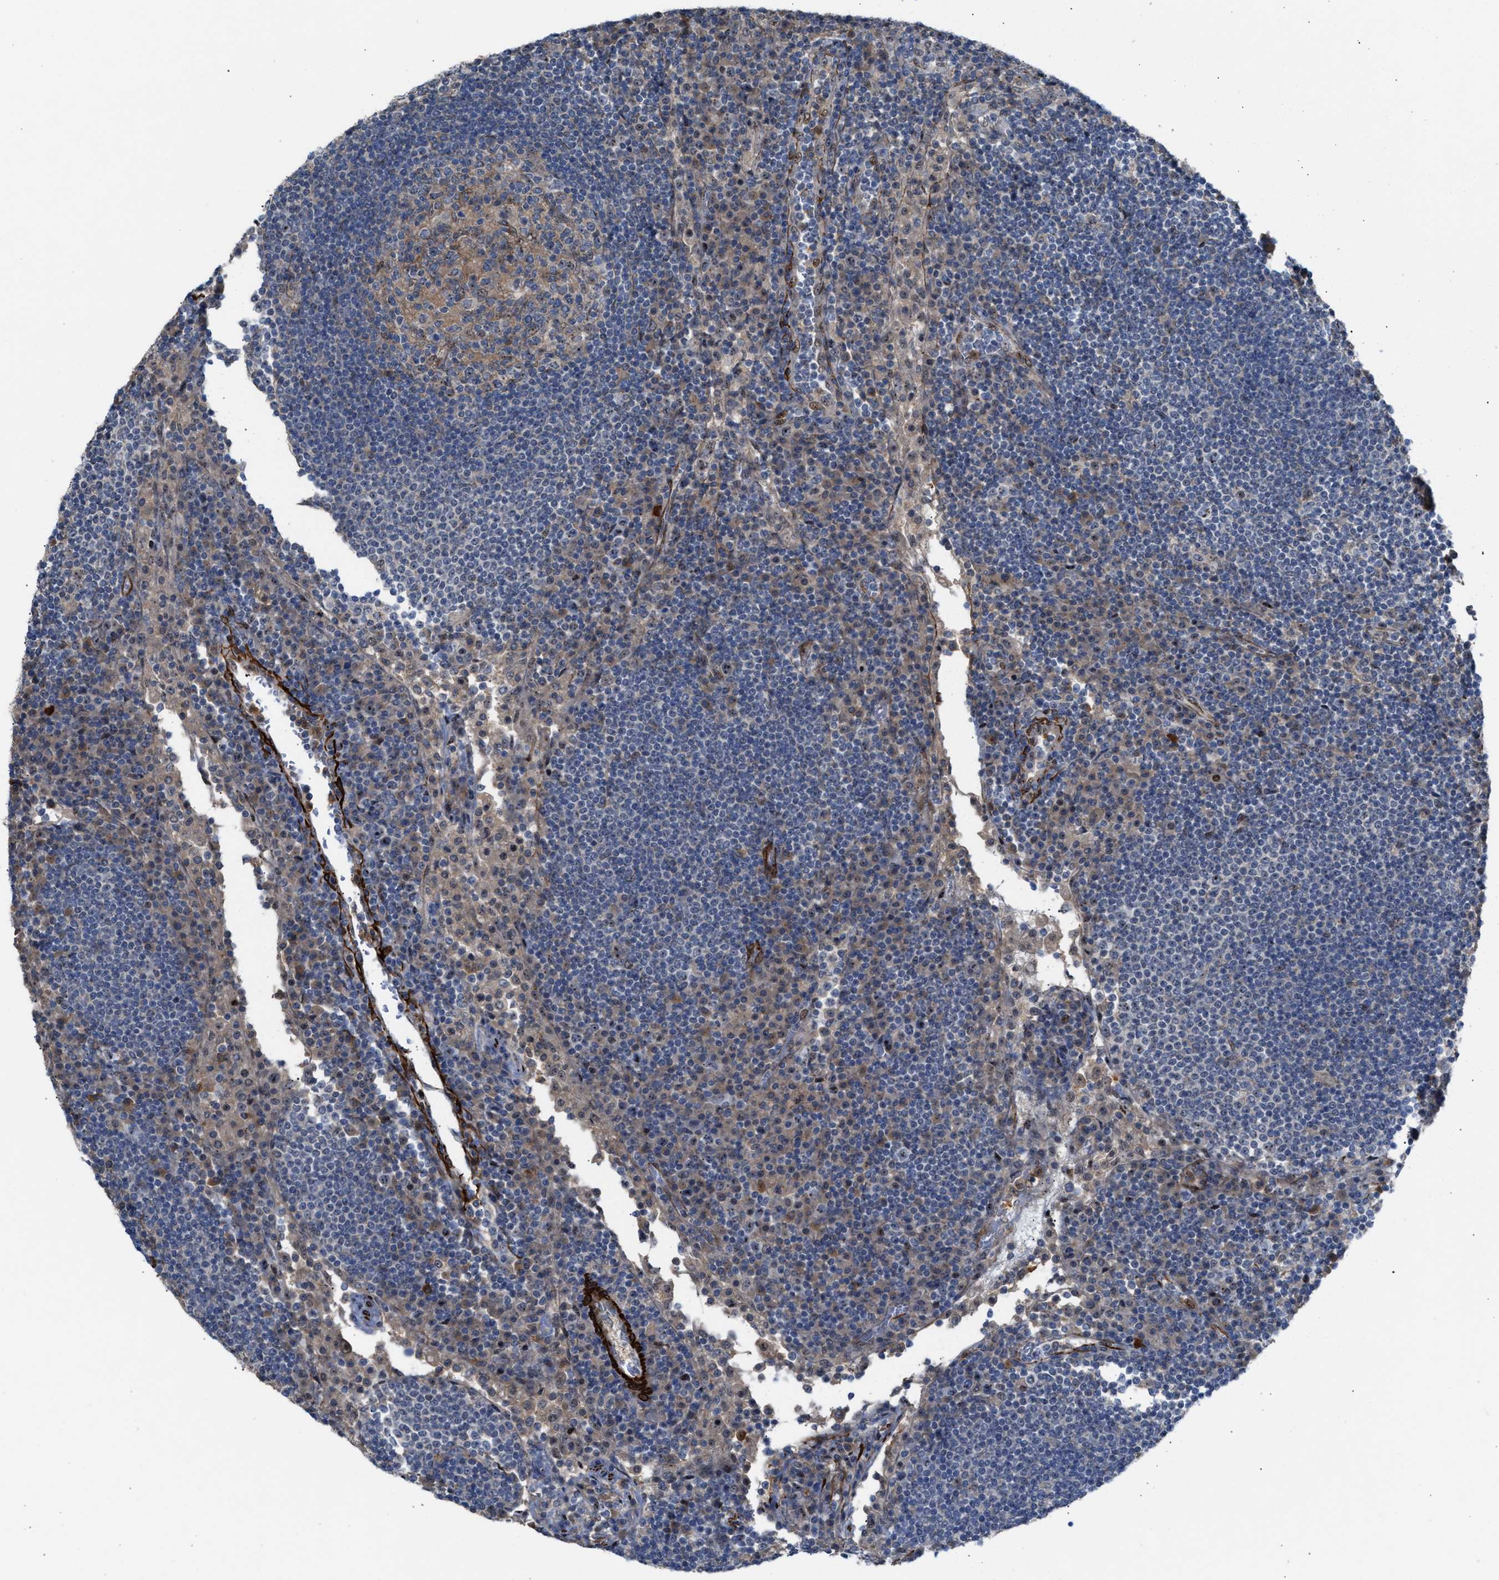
{"staining": {"intensity": "weak", "quantity": ">75%", "location": "cytoplasmic/membranous"}, "tissue": "lymph node", "cell_type": "Germinal center cells", "image_type": "normal", "snomed": [{"axis": "morphology", "description": "Normal tissue, NOS"}, {"axis": "topography", "description": "Lymph node"}], "caption": "Immunohistochemistry (DAB) staining of benign lymph node exhibits weak cytoplasmic/membranous protein expression in about >75% of germinal center cells.", "gene": "NQO2", "patient": {"sex": "female", "age": 53}}